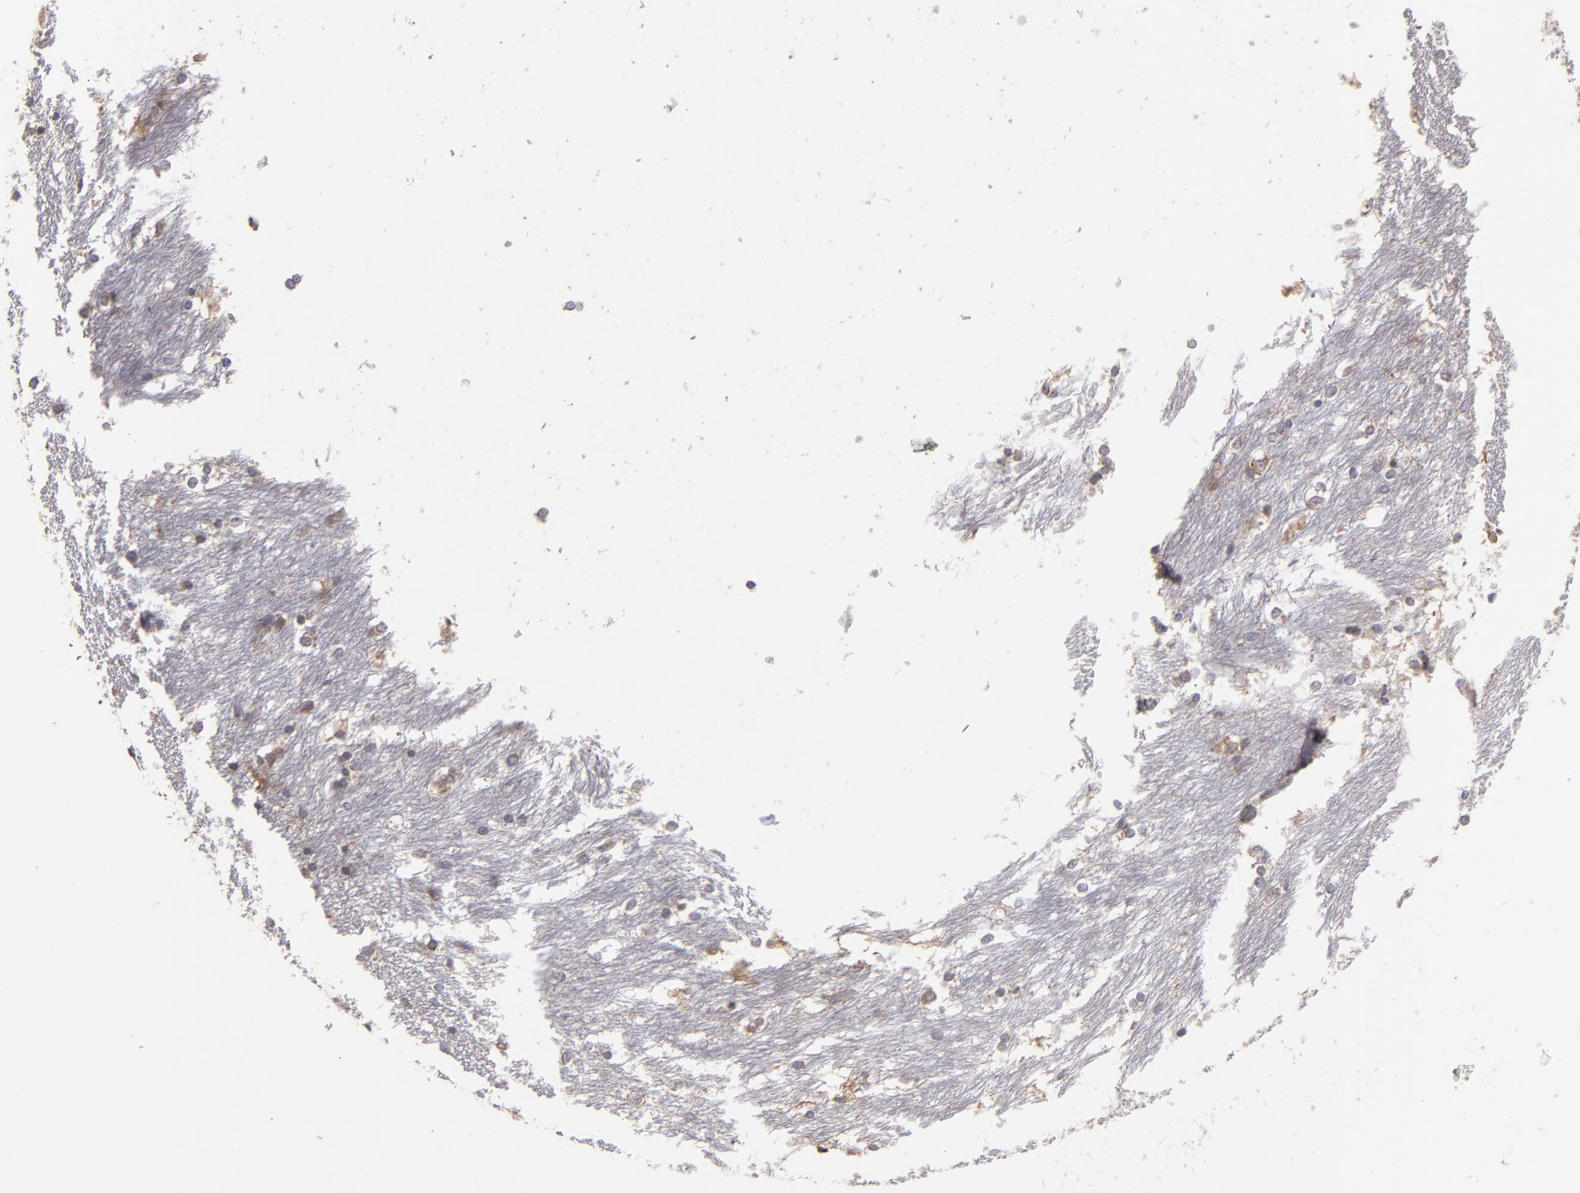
{"staining": {"intensity": "weak", "quantity": "<25%", "location": "cytoplasmic/membranous"}, "tissue": "caudate", "cell_type": "Glial cells", "image_type": "normal", "snomed": [{"axis": "morphology", "description": "Normal tissue, NOS"}, {"axis": "topography", "description": "Lateral ventricle wall"}], "caption": "Caudate stained for a protein using IHC exhibits no expression glial cells.", "gene": "SND1", "patient": {"sex": "female", "age": 19}}